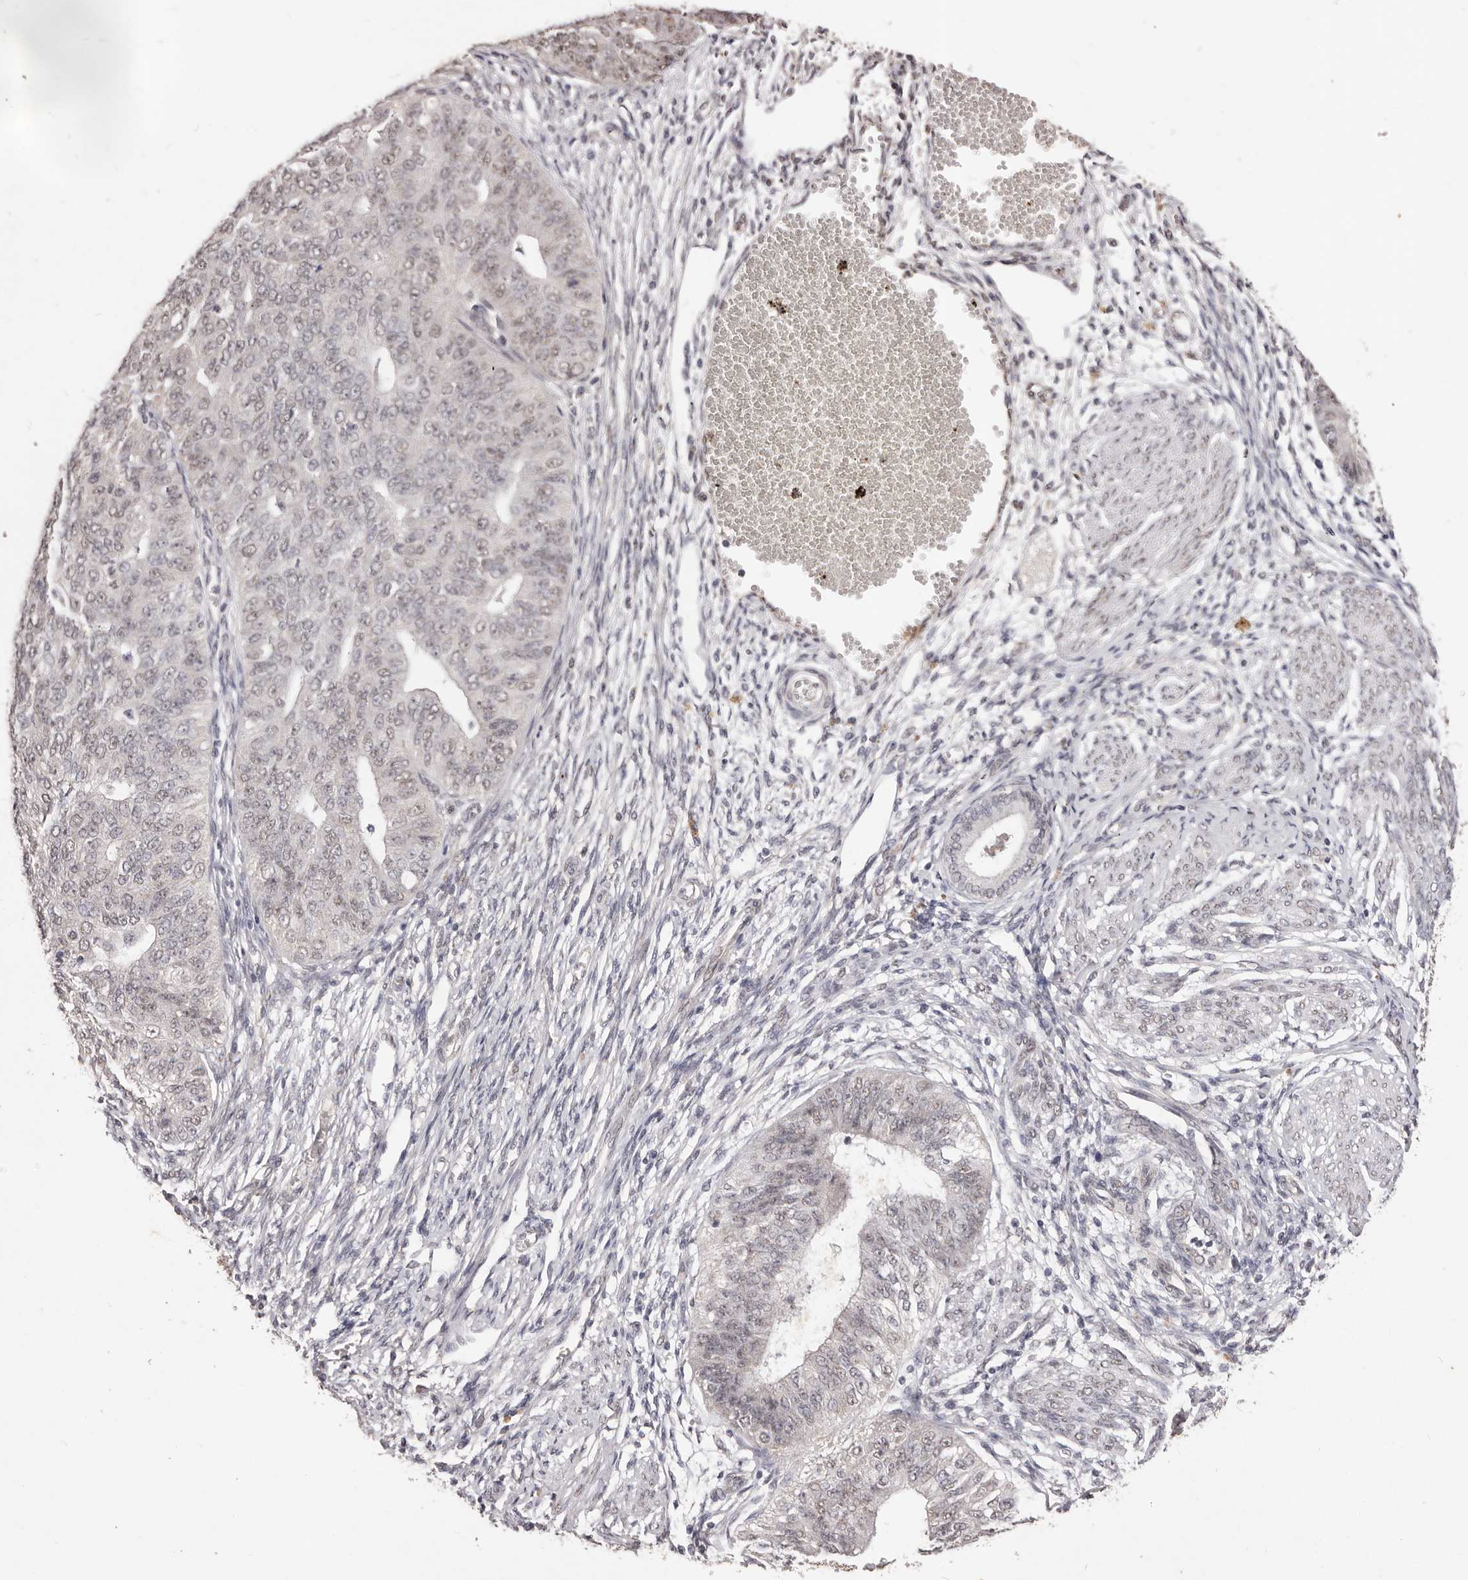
{"staining": {"intensity": "weak", "quantity": "25%-75%", "location": "nuclear"}, "tissue": "endometrial cancer", "cell_type": "Tumor cells", "image_type": "cancer", "snomed": [{"axis": "morphology", "description": "Adenocarcinoma, NOS"}, {"axis": "topography", "description": "Endometrium"}], "caption": "Immunohistochemical staining of endometrial cancer (adenocarcinoma) demonstrates weak nuclear protein expression in approximately 25%-75% of tumor cells.", "gene": "RPS6KA5", "patient": {"sex": "female", "age": 32}}